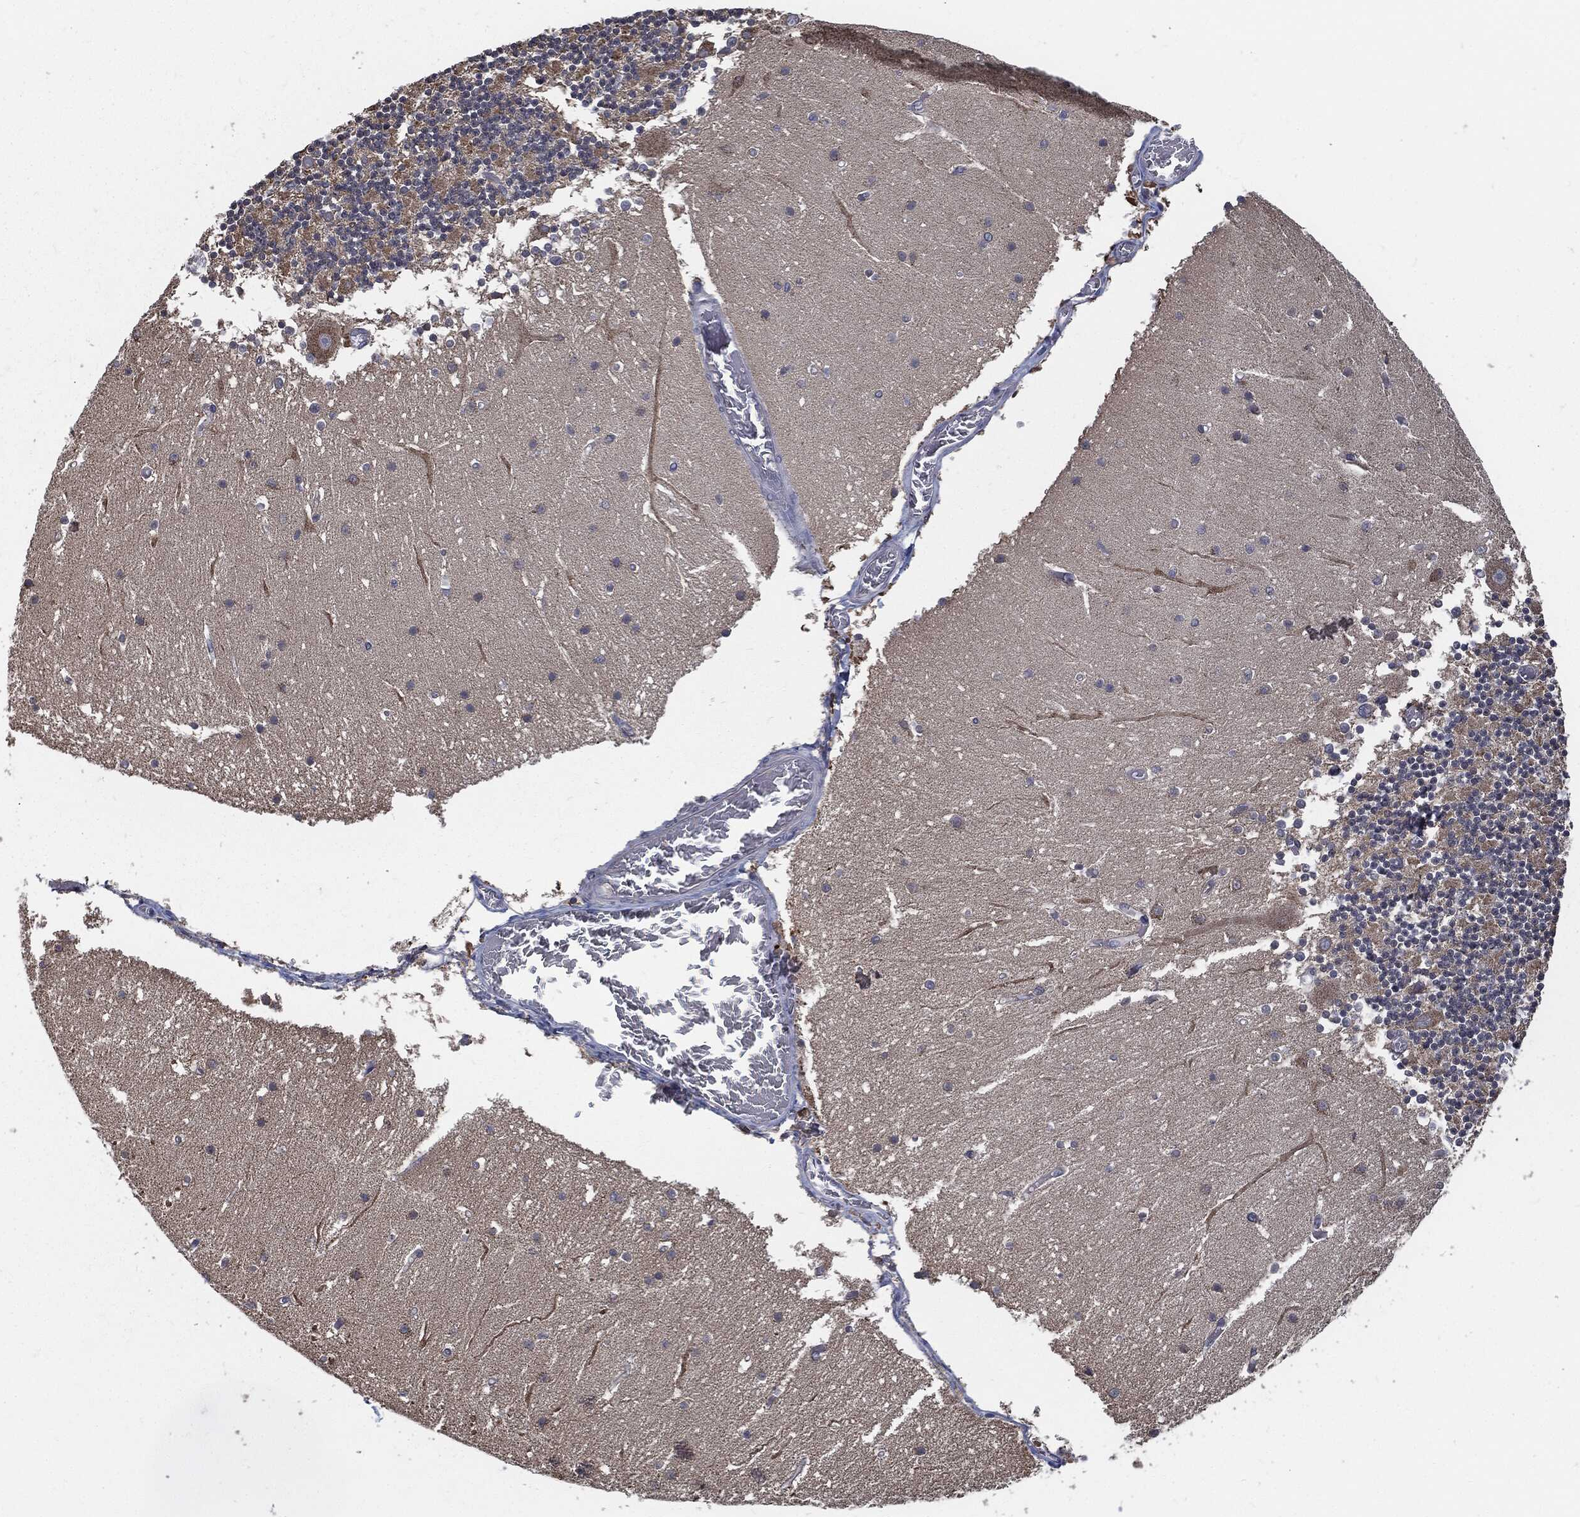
{"staining": {"intensity": "negative", "quantity": "none", "location": "none"}, "tissue": "cerebellum", "cell_type": "Cells in granular layer", "image_type": "normal", "snomed": [{"axis": "morphology", "description": "Normal tissue, NOS"}, {"axis": "topography", "description": "Cerebellum"}], "caption": "DAB immunohistochemical staining of benign cerebellum reveals no significant expression in cells in granular layer. The staining is performed using DAB brown chromogen with nuclei counter-stained in using hematoxylin.", "gene": "PRDX4", "patient": {"sex": "female", "age": 28}}